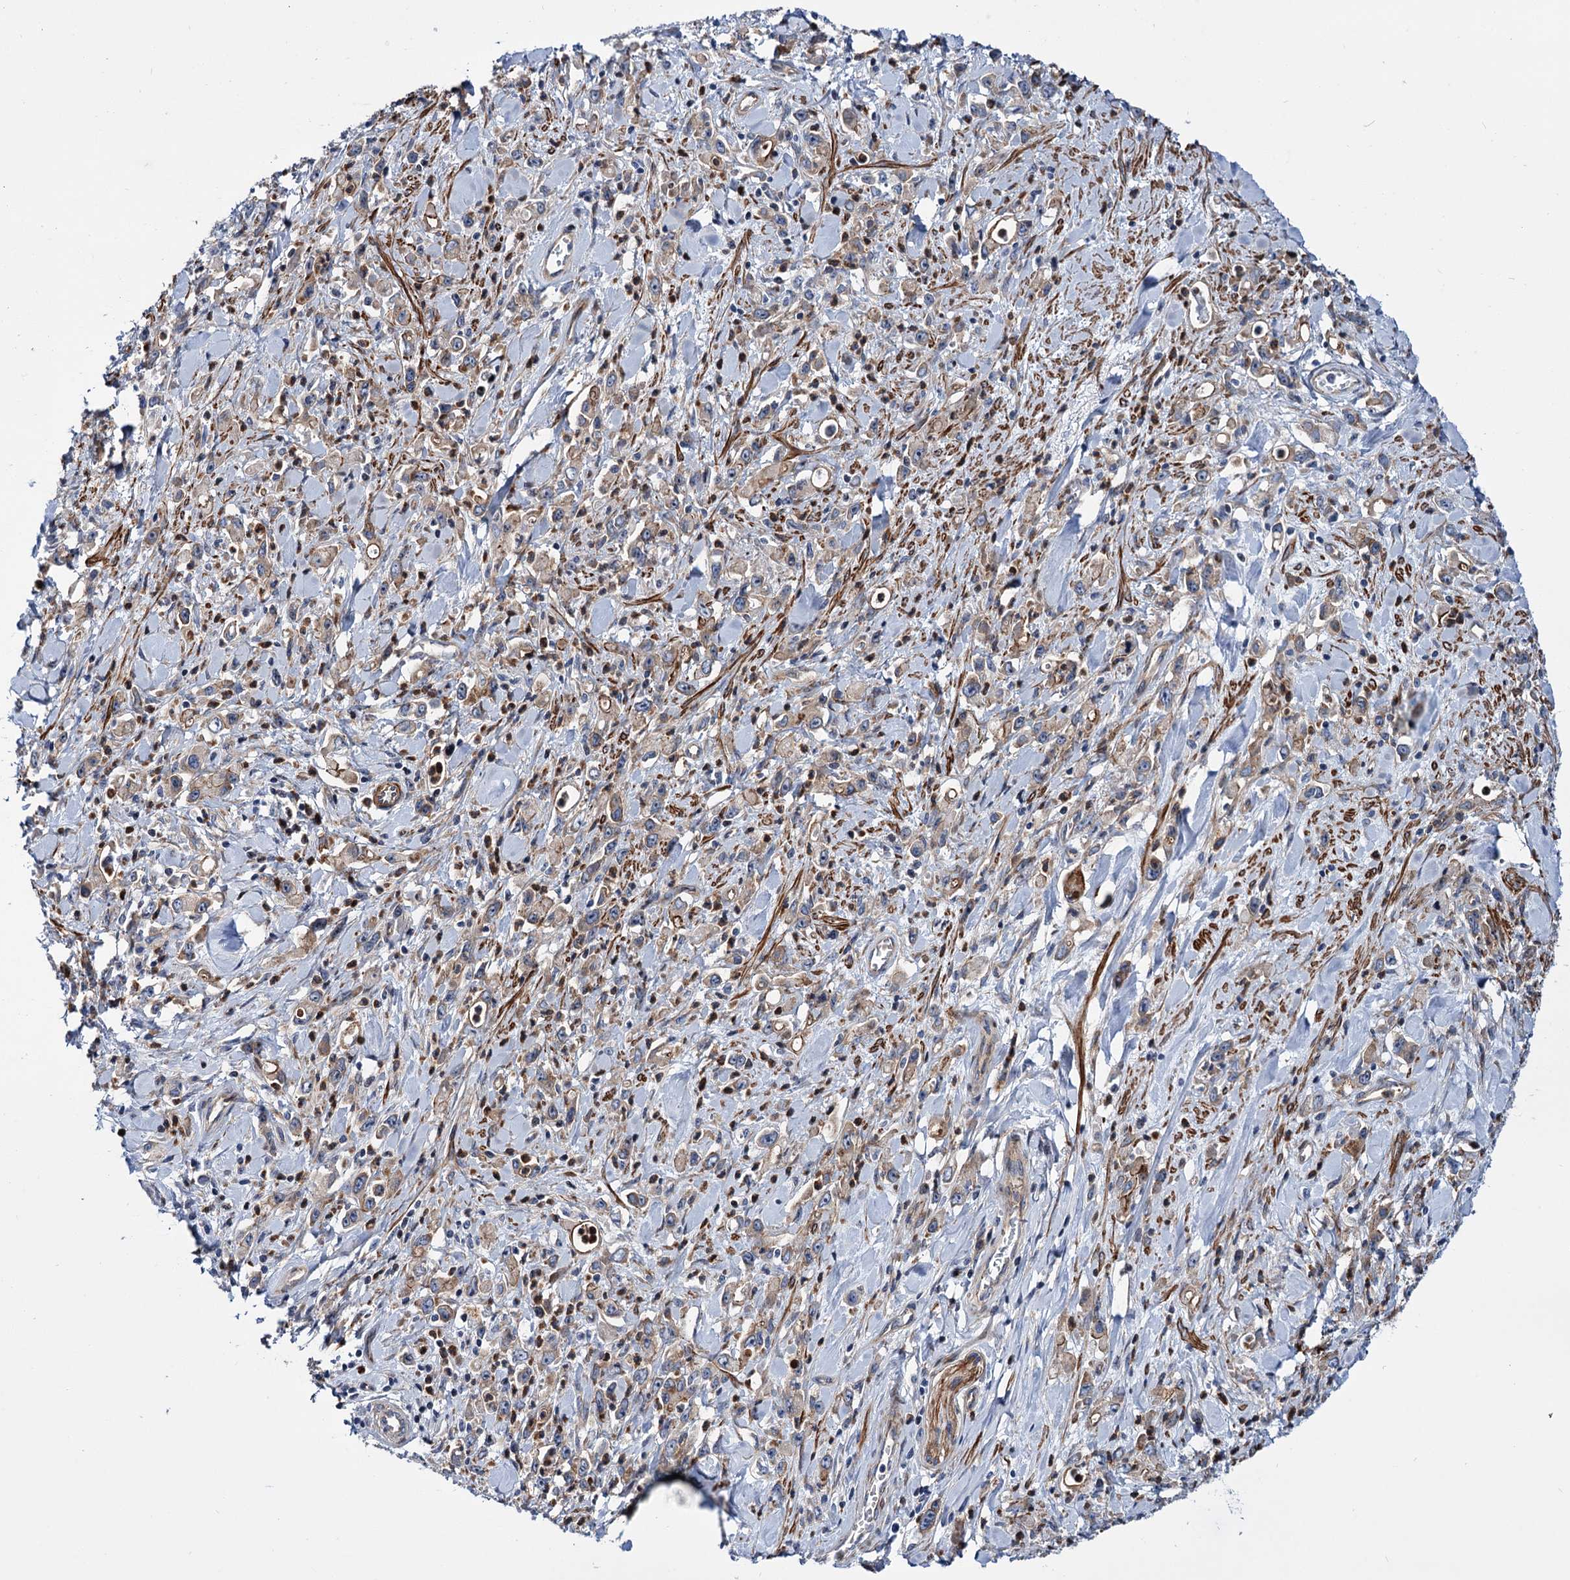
{"staining": {"intensity": "weak", "quantity": "25%-75%", "location": "cytoplasmic/membranous"}, "tissue": "stomach cancer", "cell_type": "Tumor cells", "image_type": "cancer", "snomed": [{"axis": "morphology", "description": "Adenocarcinoma, NOS"}, {"axis": "topography", "description": "Stomach, lower"}], "caption": "Immunohistochemical staining of human stomach cancer reveals weak cytoplasmic/membranous protein staining in approximately 25%-75% of tumor cells.", "gene": "THAP9", "patient": {"sex": "female", "age": 43}}